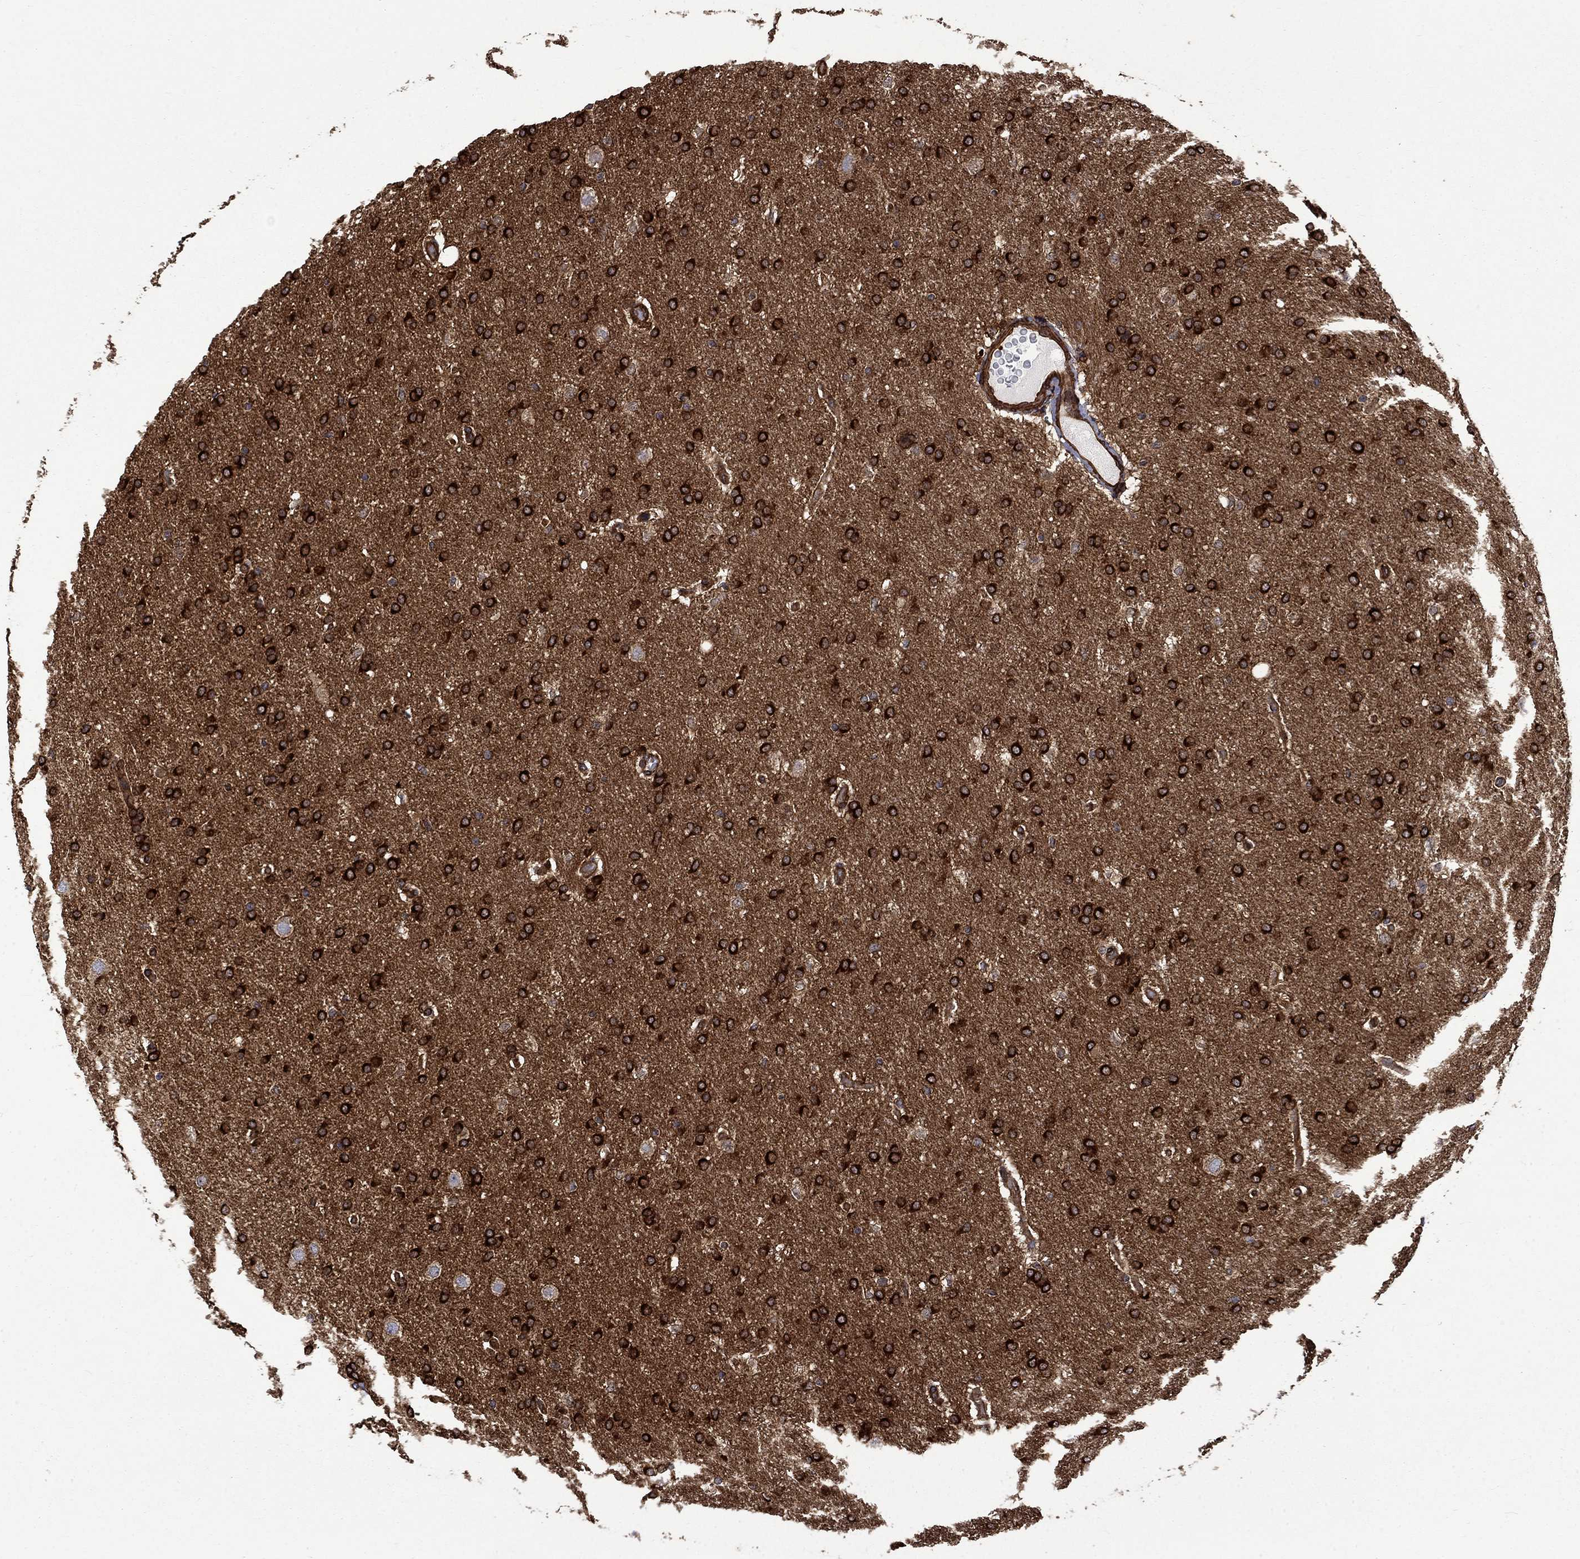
{"staining": {"intensity": "strong", "quantity": ">75%", "location": "cytoplasmic/membranous"}, "tissue": "glioma", "cell_type": "Tumor cells", "image_type": "cancer", "snomed": [{"axis": "morphology", "description": "Glioma, malignant, Low grade"}, {"axis": "topography", "description": "Brain"}], "caption": "There is high levels of strong cytoplasmic/membranous positivity in tumor cells of low-grade glioma (malignant), as demonstrated by immunohistochemical staining (brown color).", "gene": "CUTC", "patient": {"sex": "female", "age": 37}}